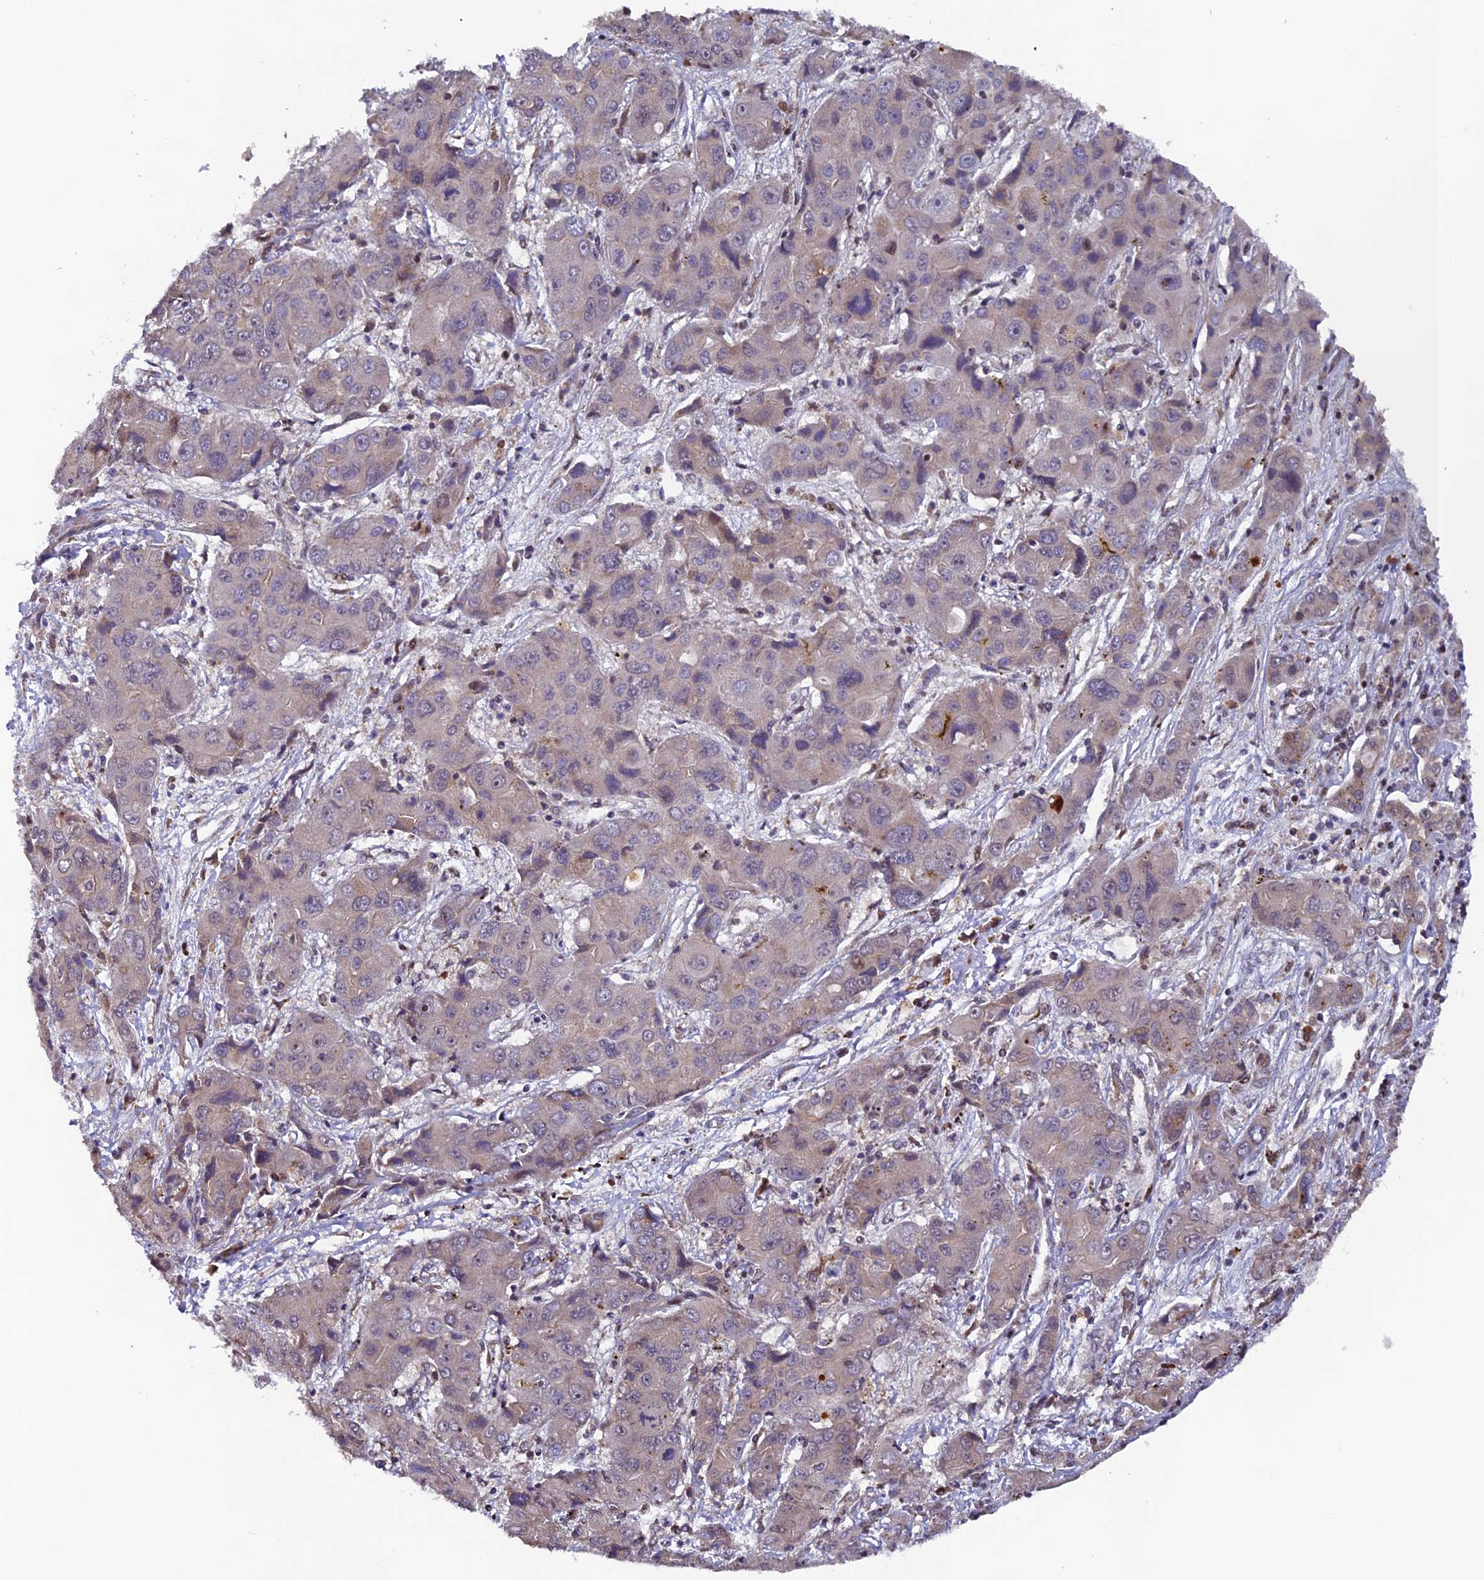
{"staining": {"intensity": "moderate", "quantity": "<25%", "location": "cytoplasmic/membranous"}, "tissue": "liver cancer", "cell_type": "Tumor cells", "image_type": "cancer", "snomed": [{"axis": "morphology", "description": "Cholangiocarcinoma"}, {"axis": "topography", "description": "Liver"}], "caption": "A brown stain labels moderate cytoplasmic/membranous staining of a protein in human cholangiocarcinoma (liver) tumor cells. (Stains: DAB in brown, nuclei in blue, Microscopy: brightfield microscopy at high magnification).", "gene": "RAB28", "patient": {"sex": "male", "age": 67}}